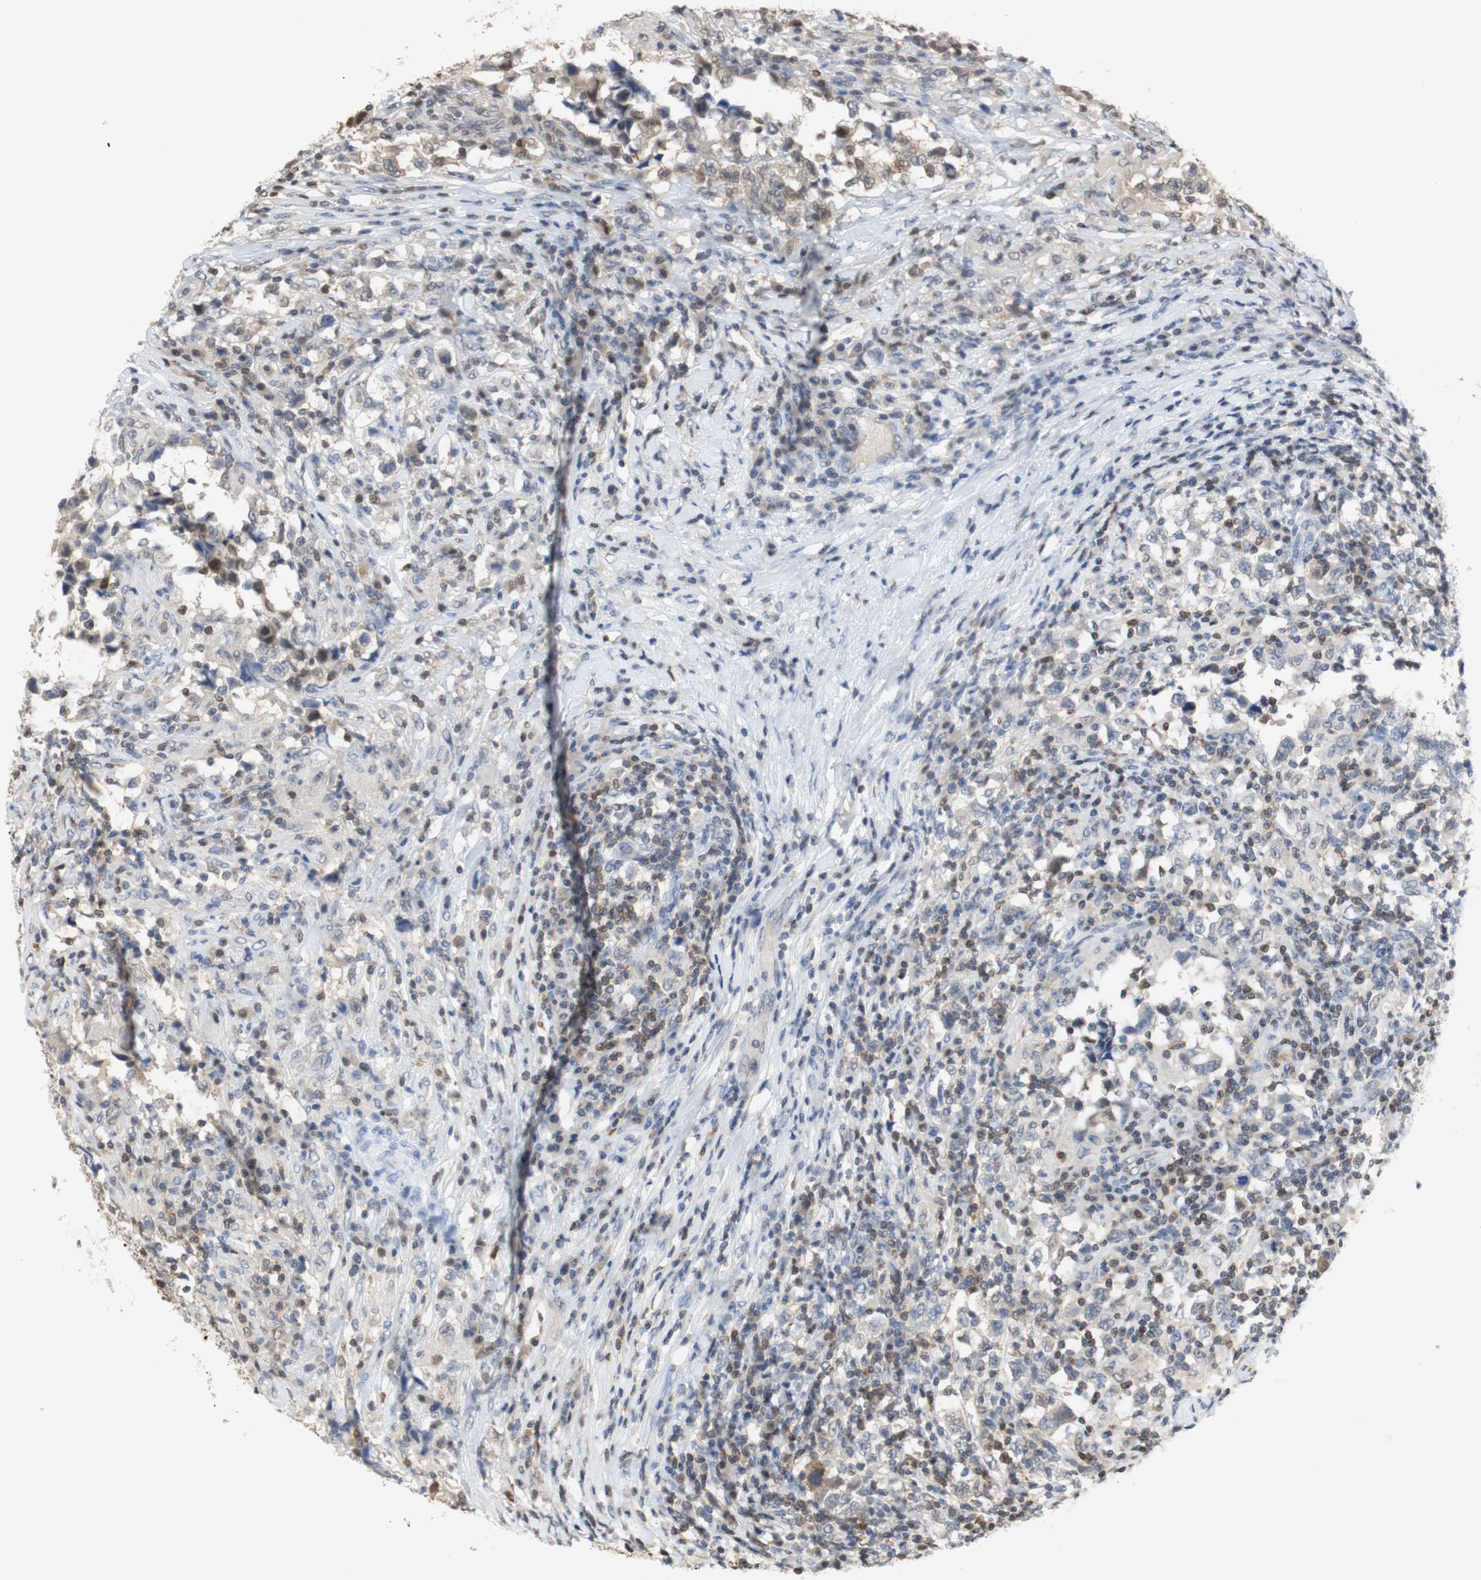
{"staining": {"intensity": "weak", "quantity": "25%-75%", "location": "cytoplasmic/membranous"}, "tissue": "testis cancer", "cell_type": "Tumor cells", "image_type": "cancer", "snomed": [{"axis": "morphology", "description": "Carcinoma, Embryonal, NOS"}, {"axis": "topography", "description": "Testis"}], "caption": "A low amount of weak cytoplasmic/membranous staining is seen in about 25%-75% of tumor cells in embryonal carcinoma (testis) tissue. The staining was performed using DAB to visualize the protein expression in brown, while the nuclei were stained in blue with hematoxylin (Magnification: 20x).", "gene": "NAP1L4", "patient": {"sex": "male", "age": 21}}